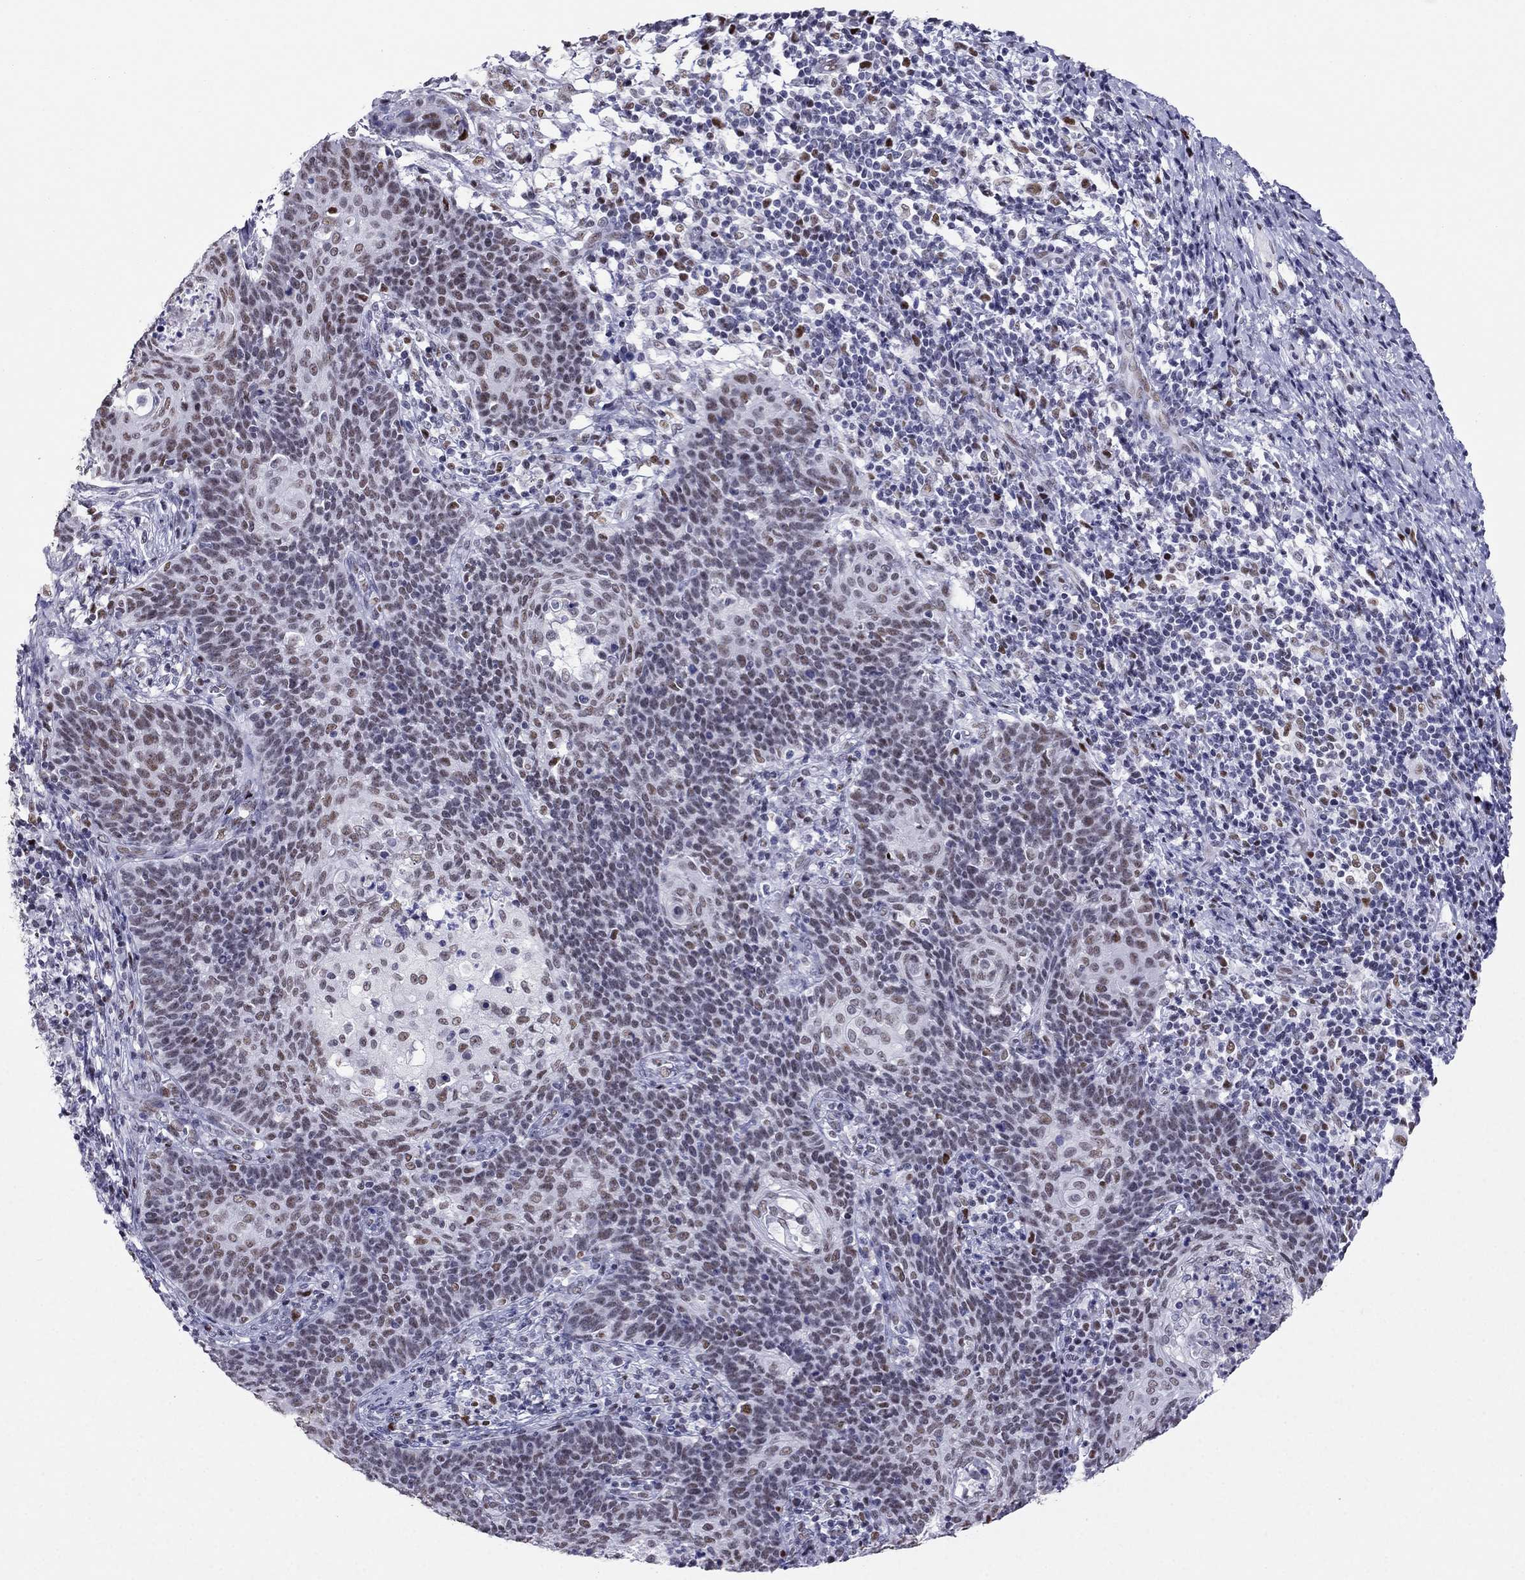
{"staining": {"intensity": "moderate", "quantity": ">75%", "location": "nuclear"}, "tissue": "cervical cancer", "cell_type": "Tumor cells", "image_type": "cancer", "snomed": [{"axis": "morphology", "description": "Squamous cell carcinoma, NOS"}, {"axis": "topography", "description": "Cervix"}], "caption": "Moderate nuclear staining for a protein is seen in about >75% of tumor cells of squamous cell carcinoma (cervical) using IHC.", "gene": "PPM1G", "patient": {"sex": "female", "age": 39}}